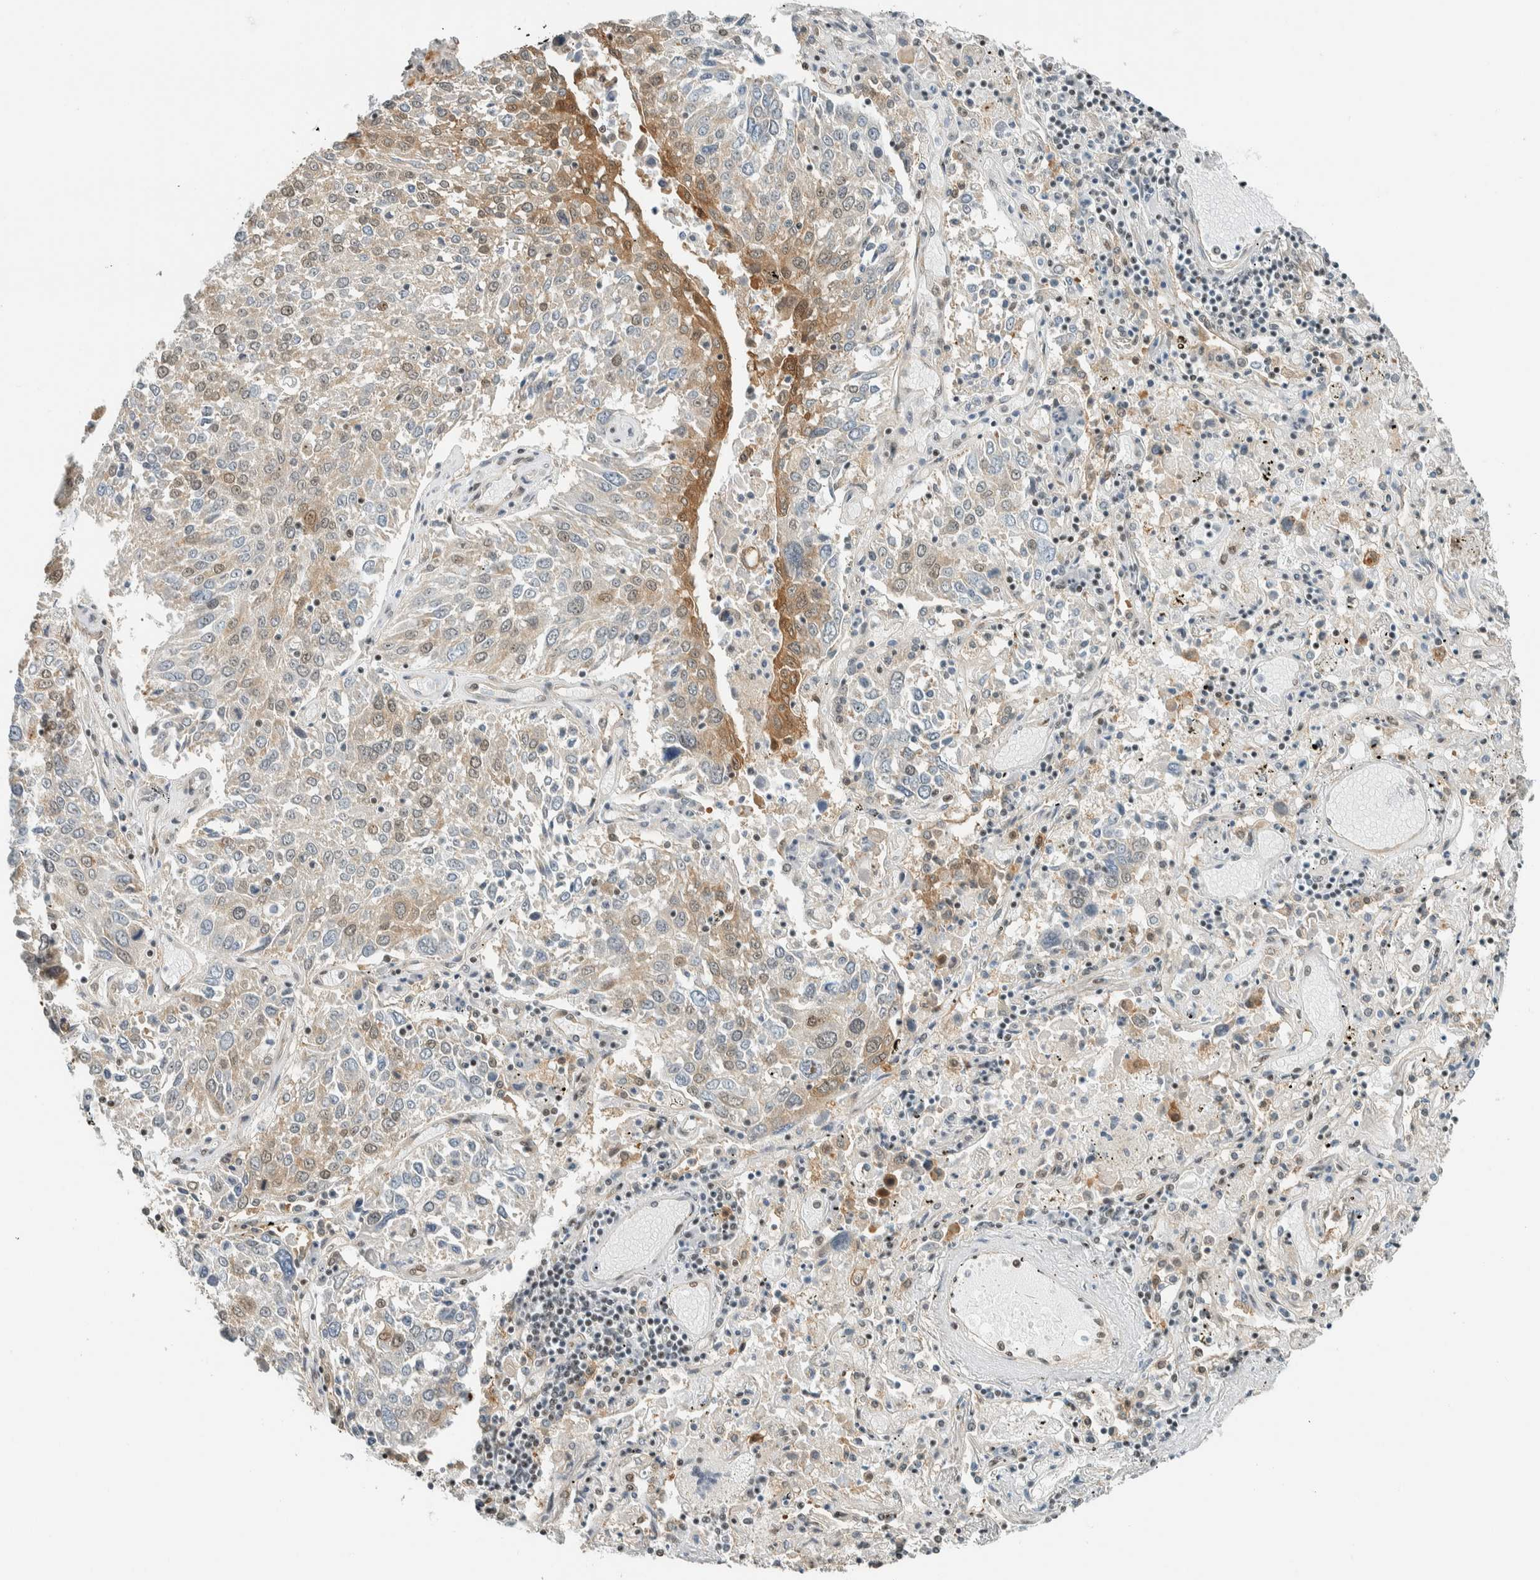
{"staining": {"intensity": "moderate", "quantity": "<25%", "location": "cytoplasmic/membranous"}, "tissue": "lung cancer", "cell_type": "Tumor cells", "image_type": "cancer", "snomed": [{"axis": "morphology", "description": "Squamous cell carcinoma, NOS"}, {"axis": "topography", "description": "Lung"}], "caption": "There is low levels of moderate cytoplasmic/membranous staining in tumor cells of lung cancer, as demonstrated by immunohistochemical staining (brown color).", "gene": "NIBAN2", "patient": {"sex": "male", "age": 65}}